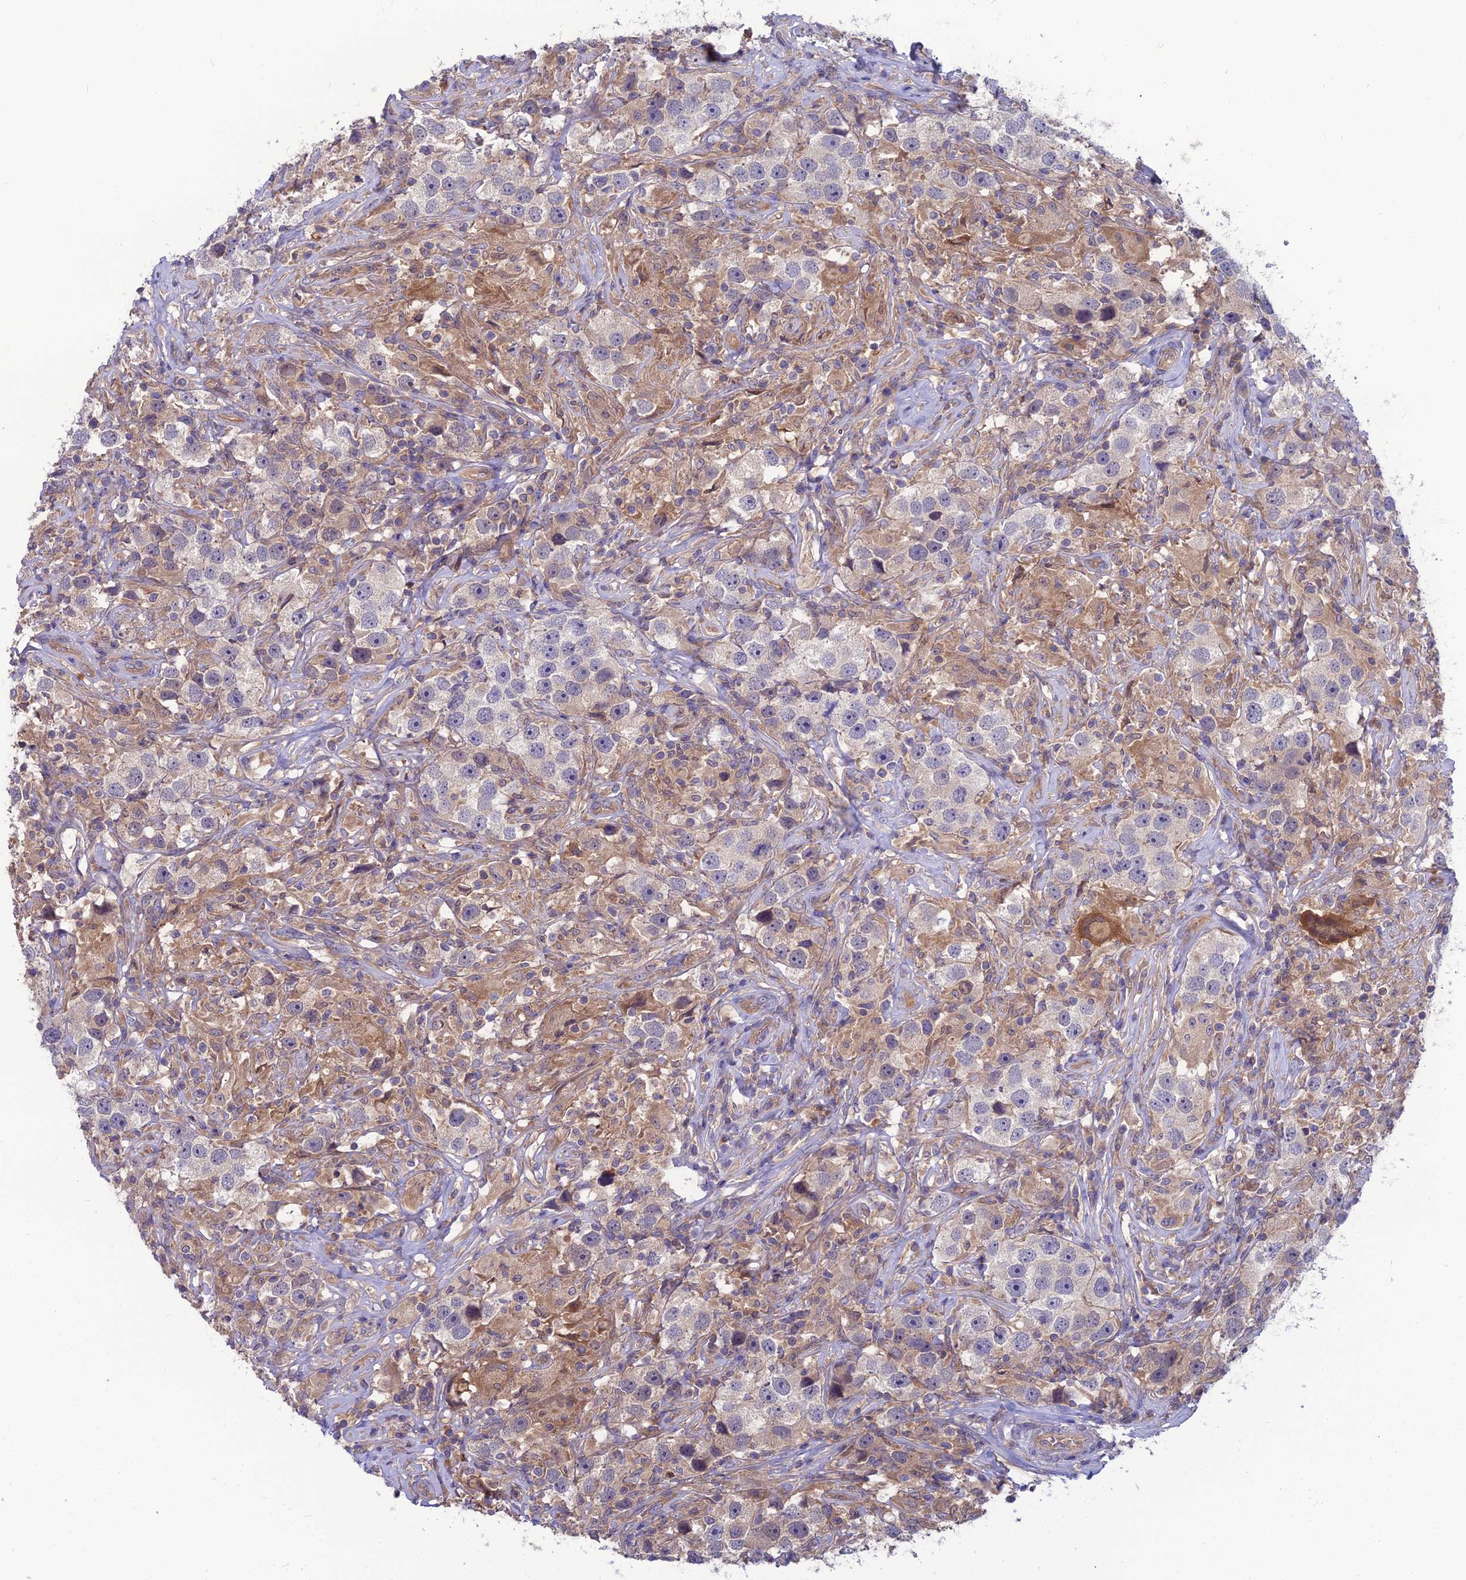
{"staining": {"intensity": "negative", "quantity": "none", "location": "none"}, "tissue": "testis cancer", "cell_type": "Tumor cells", "image_type": "cancer", "snomed": [{"axis": "morphology", "description": "Seminoma, NOS"}, {"axis": "topography", "description": "Testis"}], "caption": "High magnification brightfield microscopy of testis cancer stained with DAB (3,3'-diaminobenzidine) (brown) and counterstained with hematoxylin (blue): tumor cells show no significant staining.", "gene": "MVD", "patient": {"sex": "male", "age": 49}}